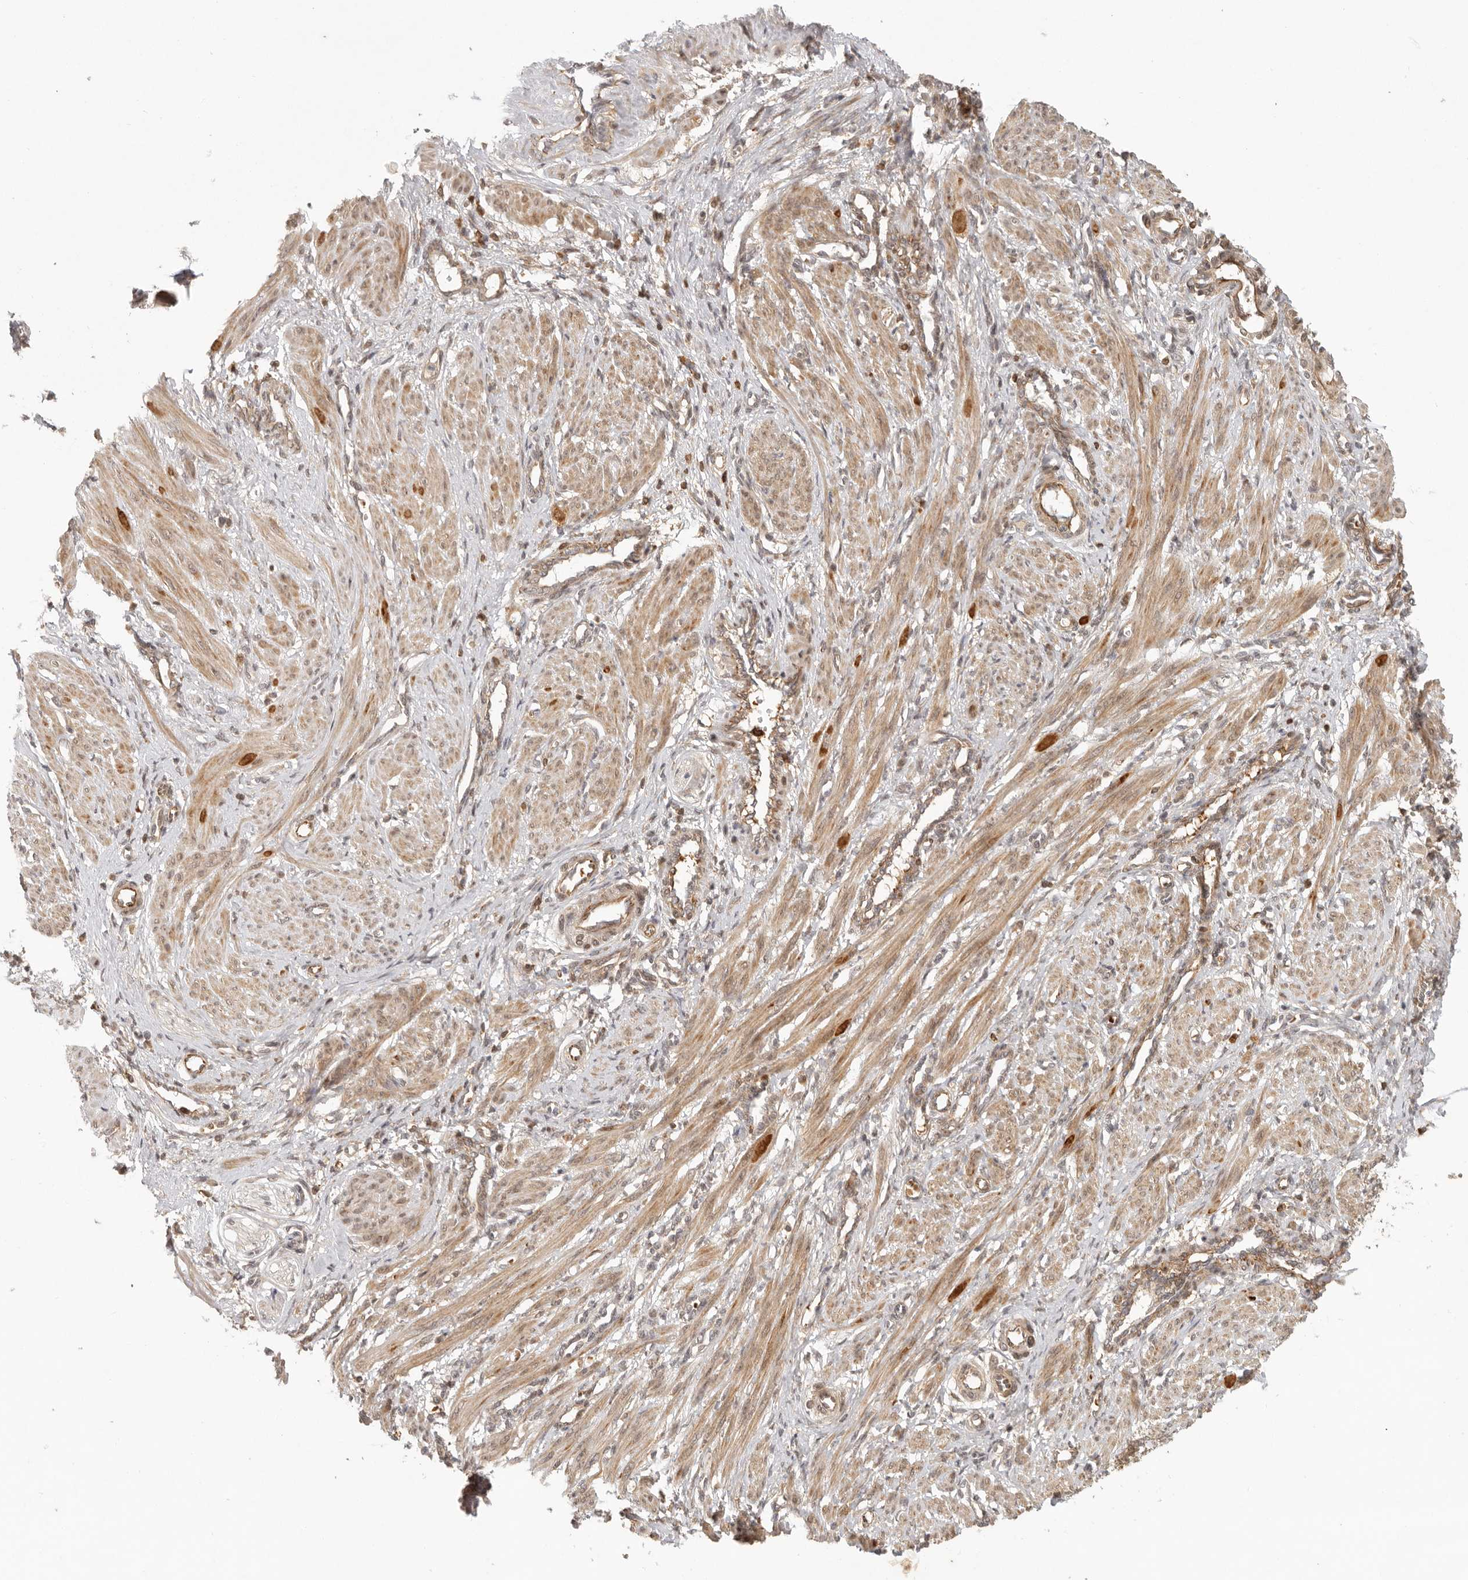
{"staining": {"intensity": "moderate", "quantity": ">75%", "location": "cytoplasmic/membranous"}, "tissue": "smooth muscle", "cell_type": "Smooth muscle cells", "image_type": "normal", "snomed": [{"axis": "morphology", "description": "Normal tissue, NOS"}, {"axis": "topography", "description": "Endometrium"}], "caption": "A medium amount of moderate cytoplasmic/membranous positivity is seen in approximately >75% of smooth muscle cells in normal smooth muscle. The staining was performed using DAB (3,3'-diaminobenzidine), with brown indicating positive protein expression. Nuclei are stained blue with hematoxylin.", "gene": "AHDC1", "patient": {"sex": "female", "age": 33}}